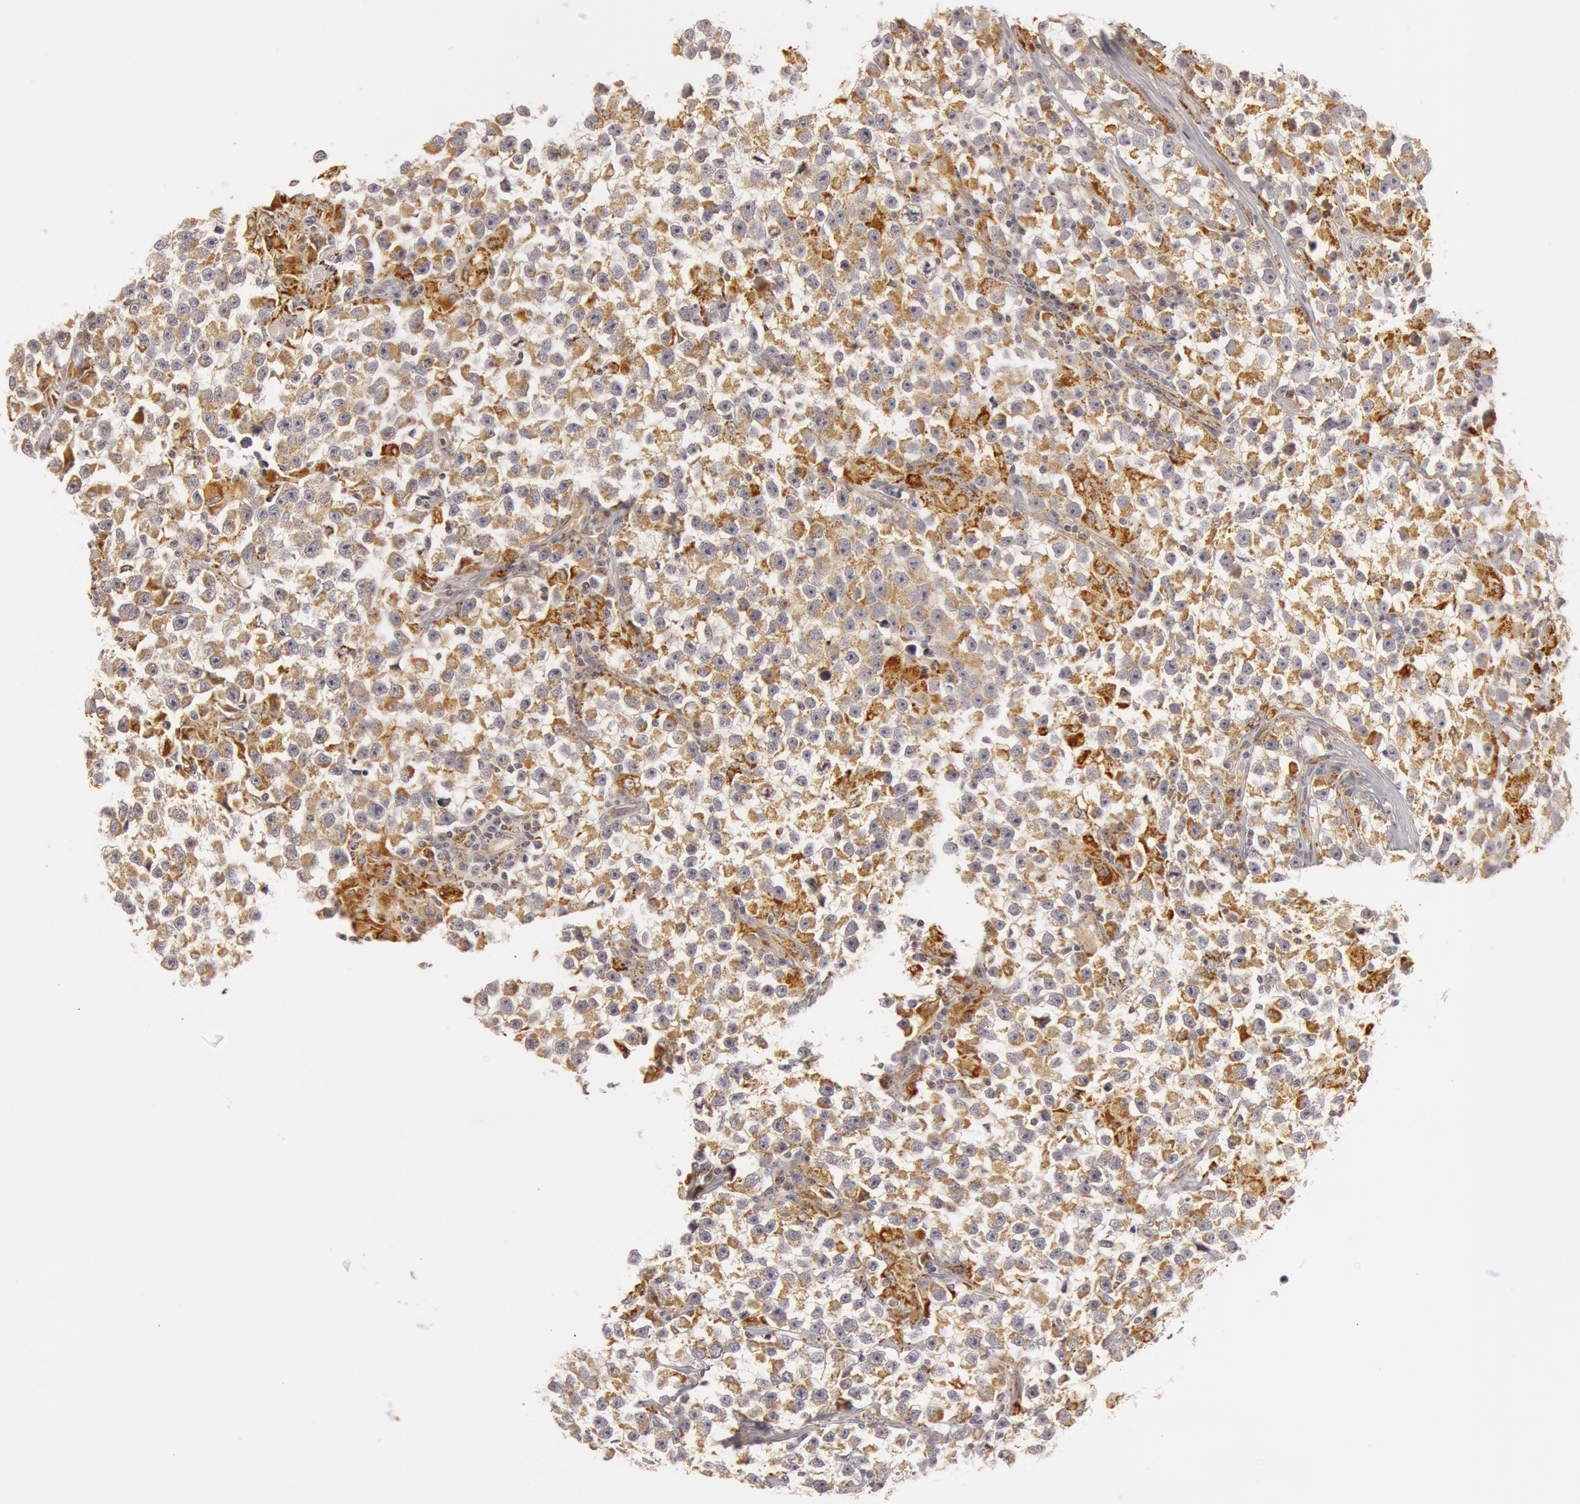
{"staining": {"intensity": "moderate", "quantity": ">75%", "location": "cytoplasmic/membranous"}, "tissue": "testis cancer", "cell_type": "Tumor cells", "image_type": "cancer", "snomed": [{"axis": "morphology", "description": "Seminoma, NOS"}, {"axis": "topography", "description": "Testis"}], "caption": "Tumor cells exhibit moderate cytoplasmic/membranous staining in about >75% of cells in seminoma (testis).", "gene": "C7", "patient": {"sex": "male", "age": 33}}